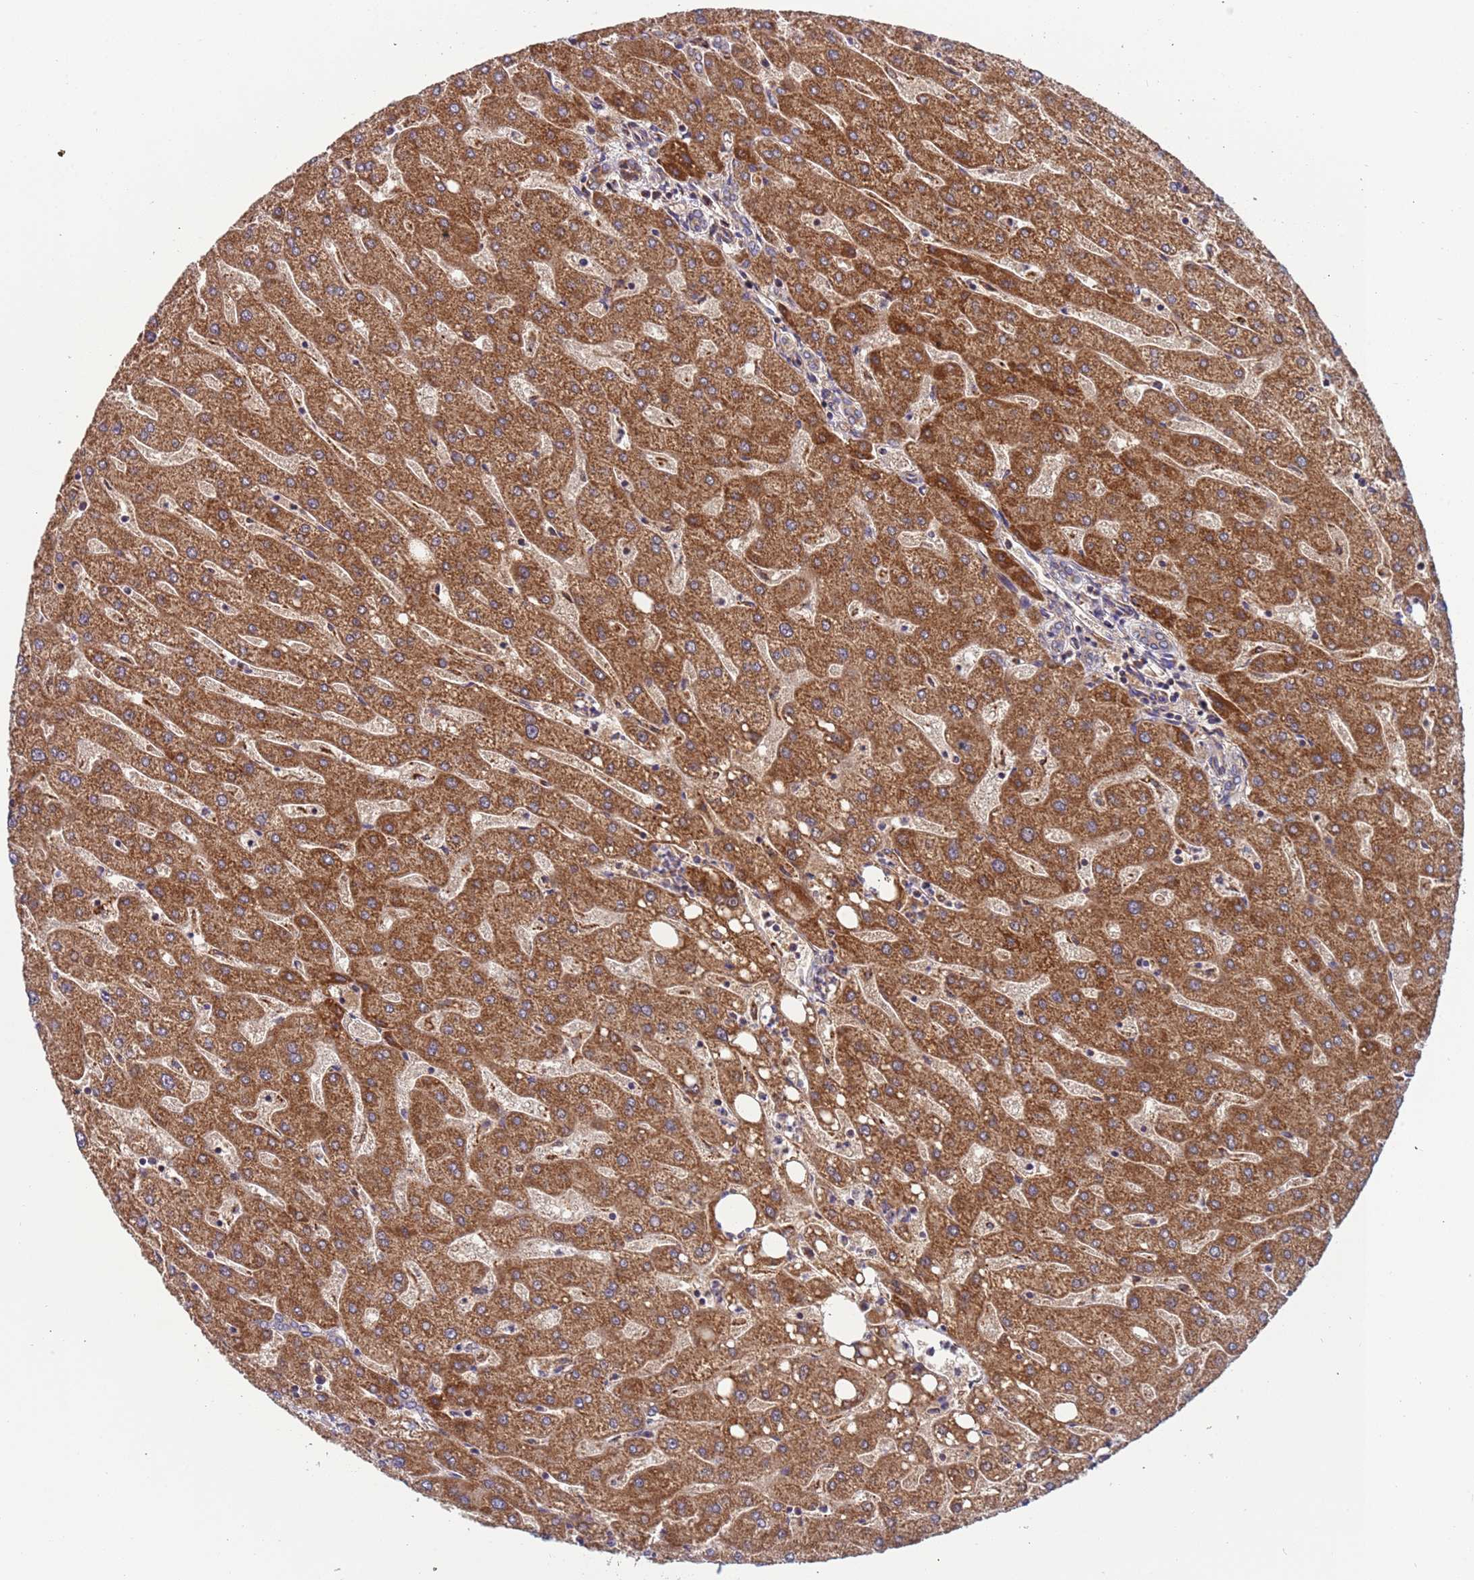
{"staining": {"intensity": "weak", "quantity": "<25%", "location": "cytoplasmic/membranous"}, "tissue": "liver", "cell_type": "Cholangiocytes", "image_type": "normal", "snomed": [{"axis": "morphology", "description": "Normal tissue, NOS"}, {"axis": "topography", "description": "Liver"}], "caption": "This is an IHC photomicrograph of normal human liver. There is no staining in cholangiocytes.", "gene": "TMEM126A", "patient": {"sex": "male", "age": 67}}